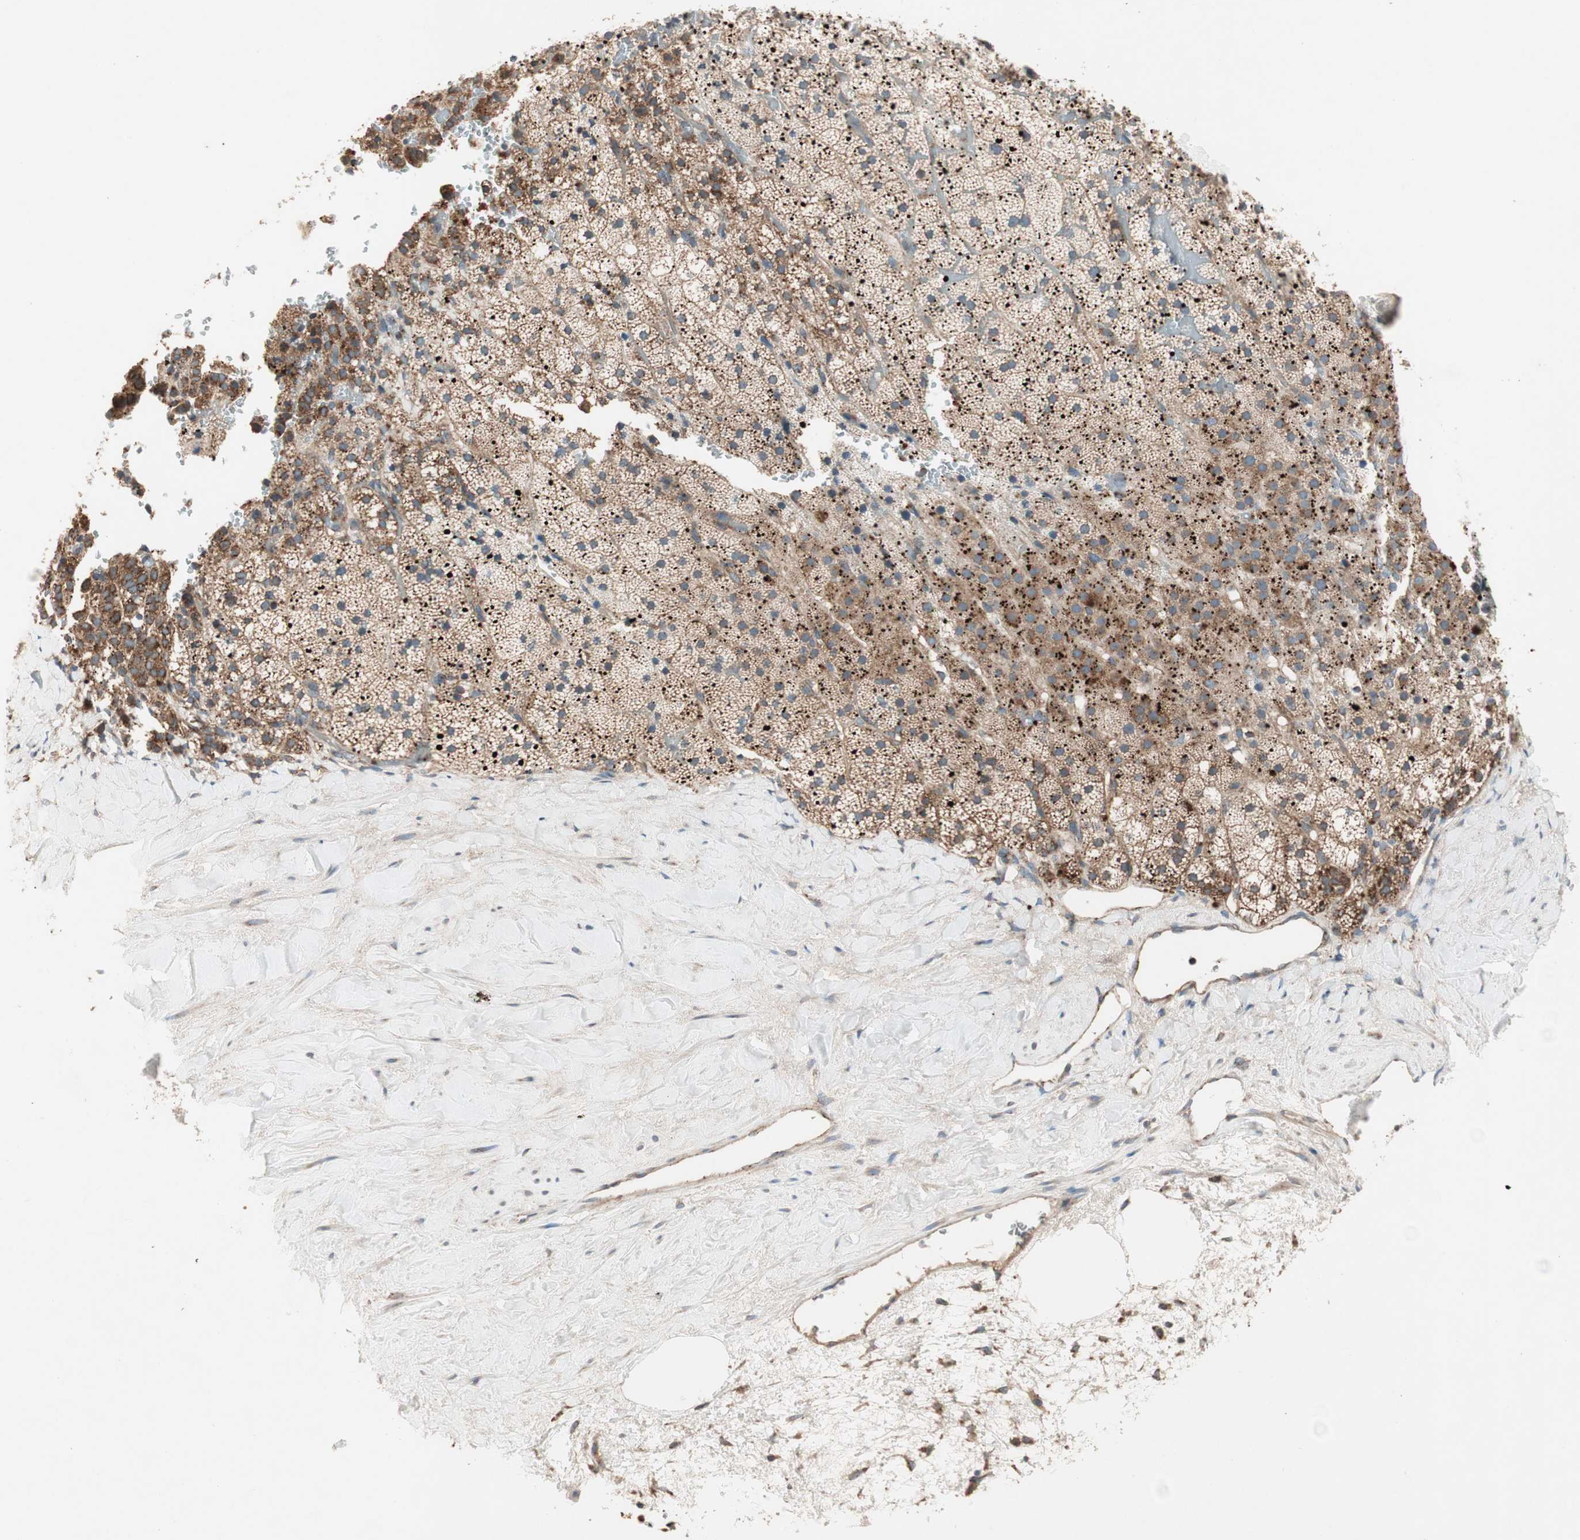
{"staining": {"intensity": "strong", "quantity": ">75%", "location": "cytoplasmic/membranous"}, "tissue": "adrenal gland", "cell_type": "Glandular cells", "image_type": "normal", "snomed": [{"axis": "morphology", "description": "Normal tissue, NOS"}, {"axis": "topography", "description": "Adrenal gland"}], "caption": "Glandular cells show high levels of strong cytoplasmic/membranous expression in approximately >75% of cells in normal human adrenal gland. The protein is stained brown, and the nuclei are stained in blue (DAB IHC with brightfield microscopy, high magnification).", "gene": "CHADL", "patient": {"sex": "male", "age": 35}}